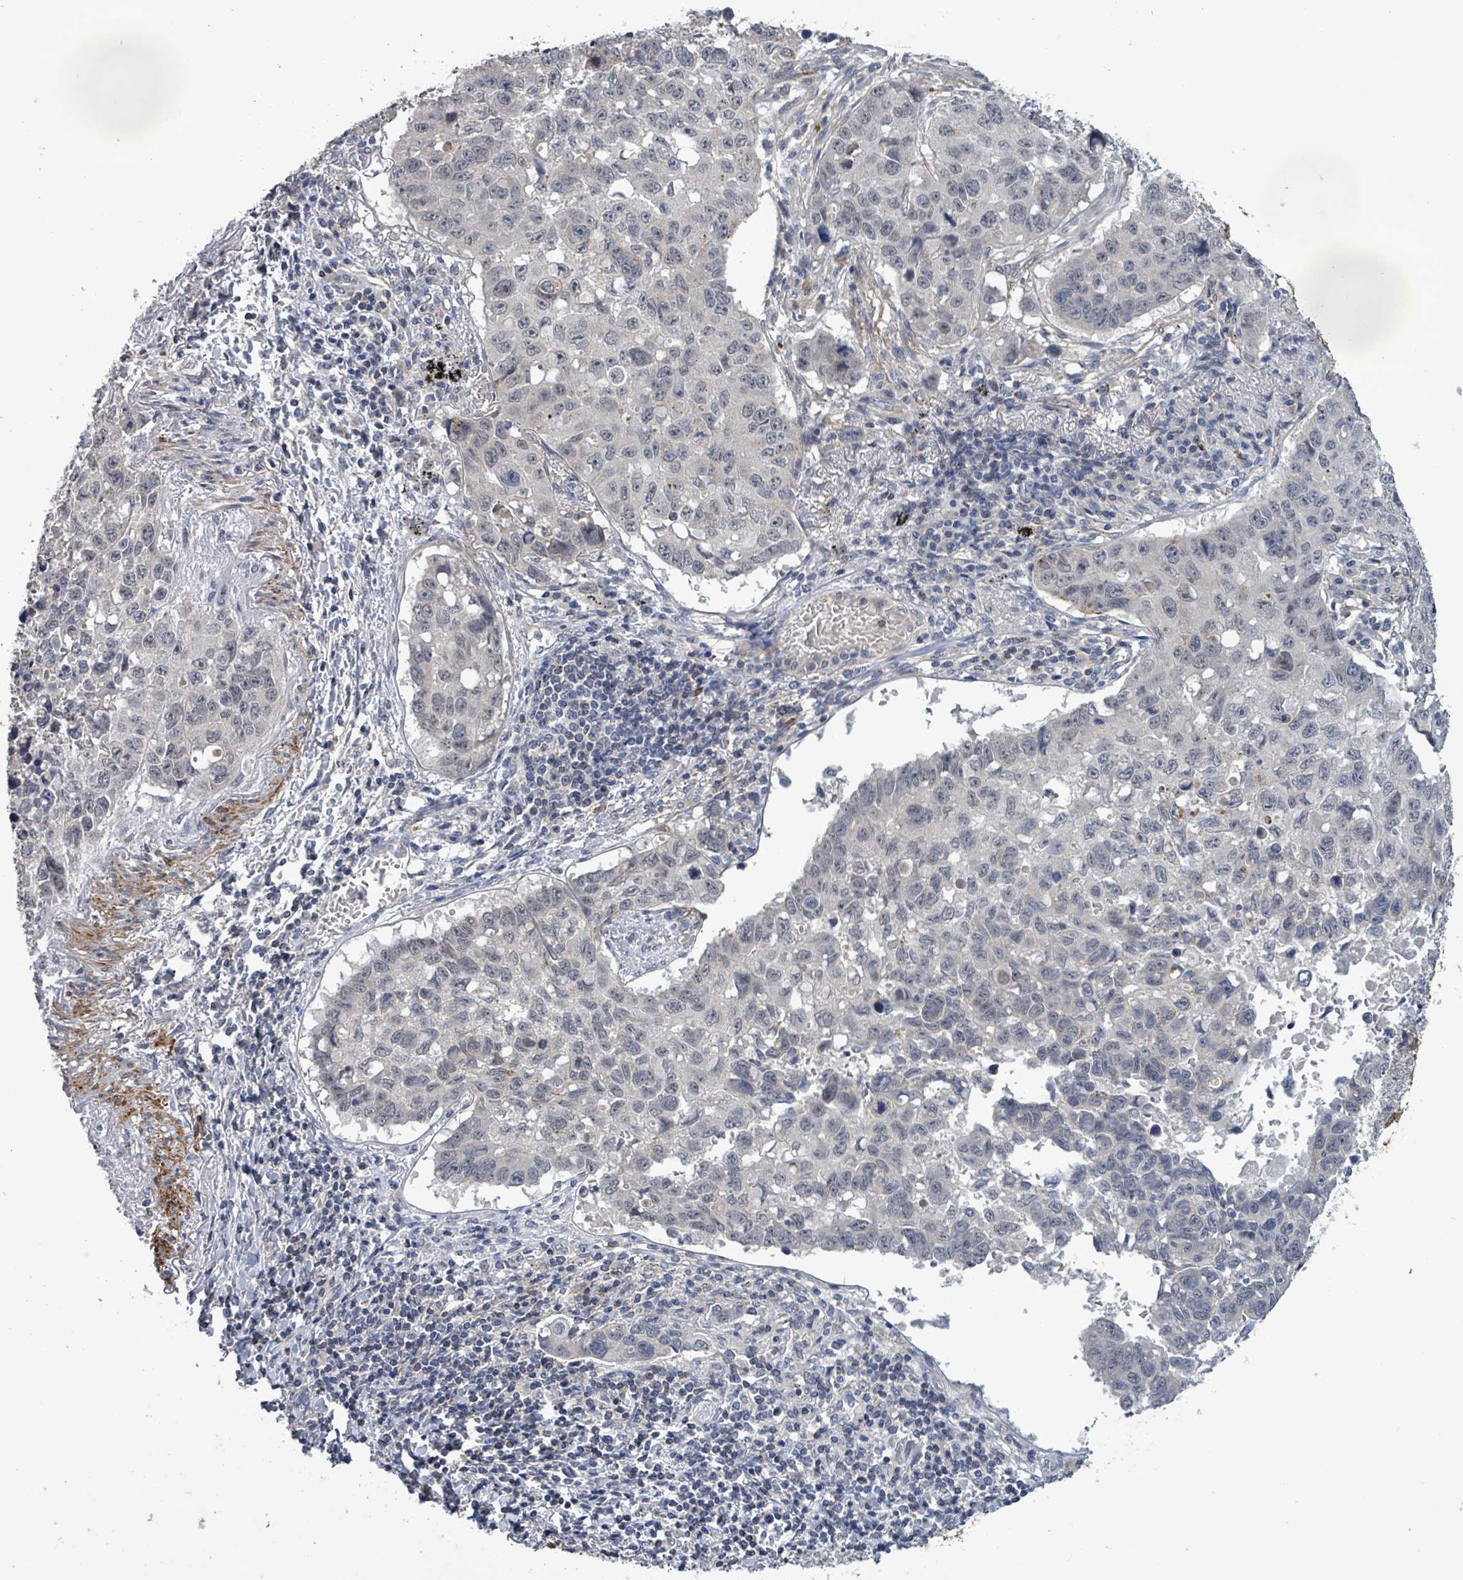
{"staining": {"intensity": "negative", "quantity": "none", "location": "none"}, "tissue": "lung cancer", "cell_type": "Tumor cells", "image_type": "cancer", "snomed": [{"axis": "morphology", "description": "Squamous cell carcinoma, NOS"}, {"axis": "topography", "description": "Lung"}], "caption": "IHC of squamous cell carcinoma (lung) shows no expression in tumor cells.", "gene": "AMMECR1", "patient": {"sex": "male", "age": 60}}